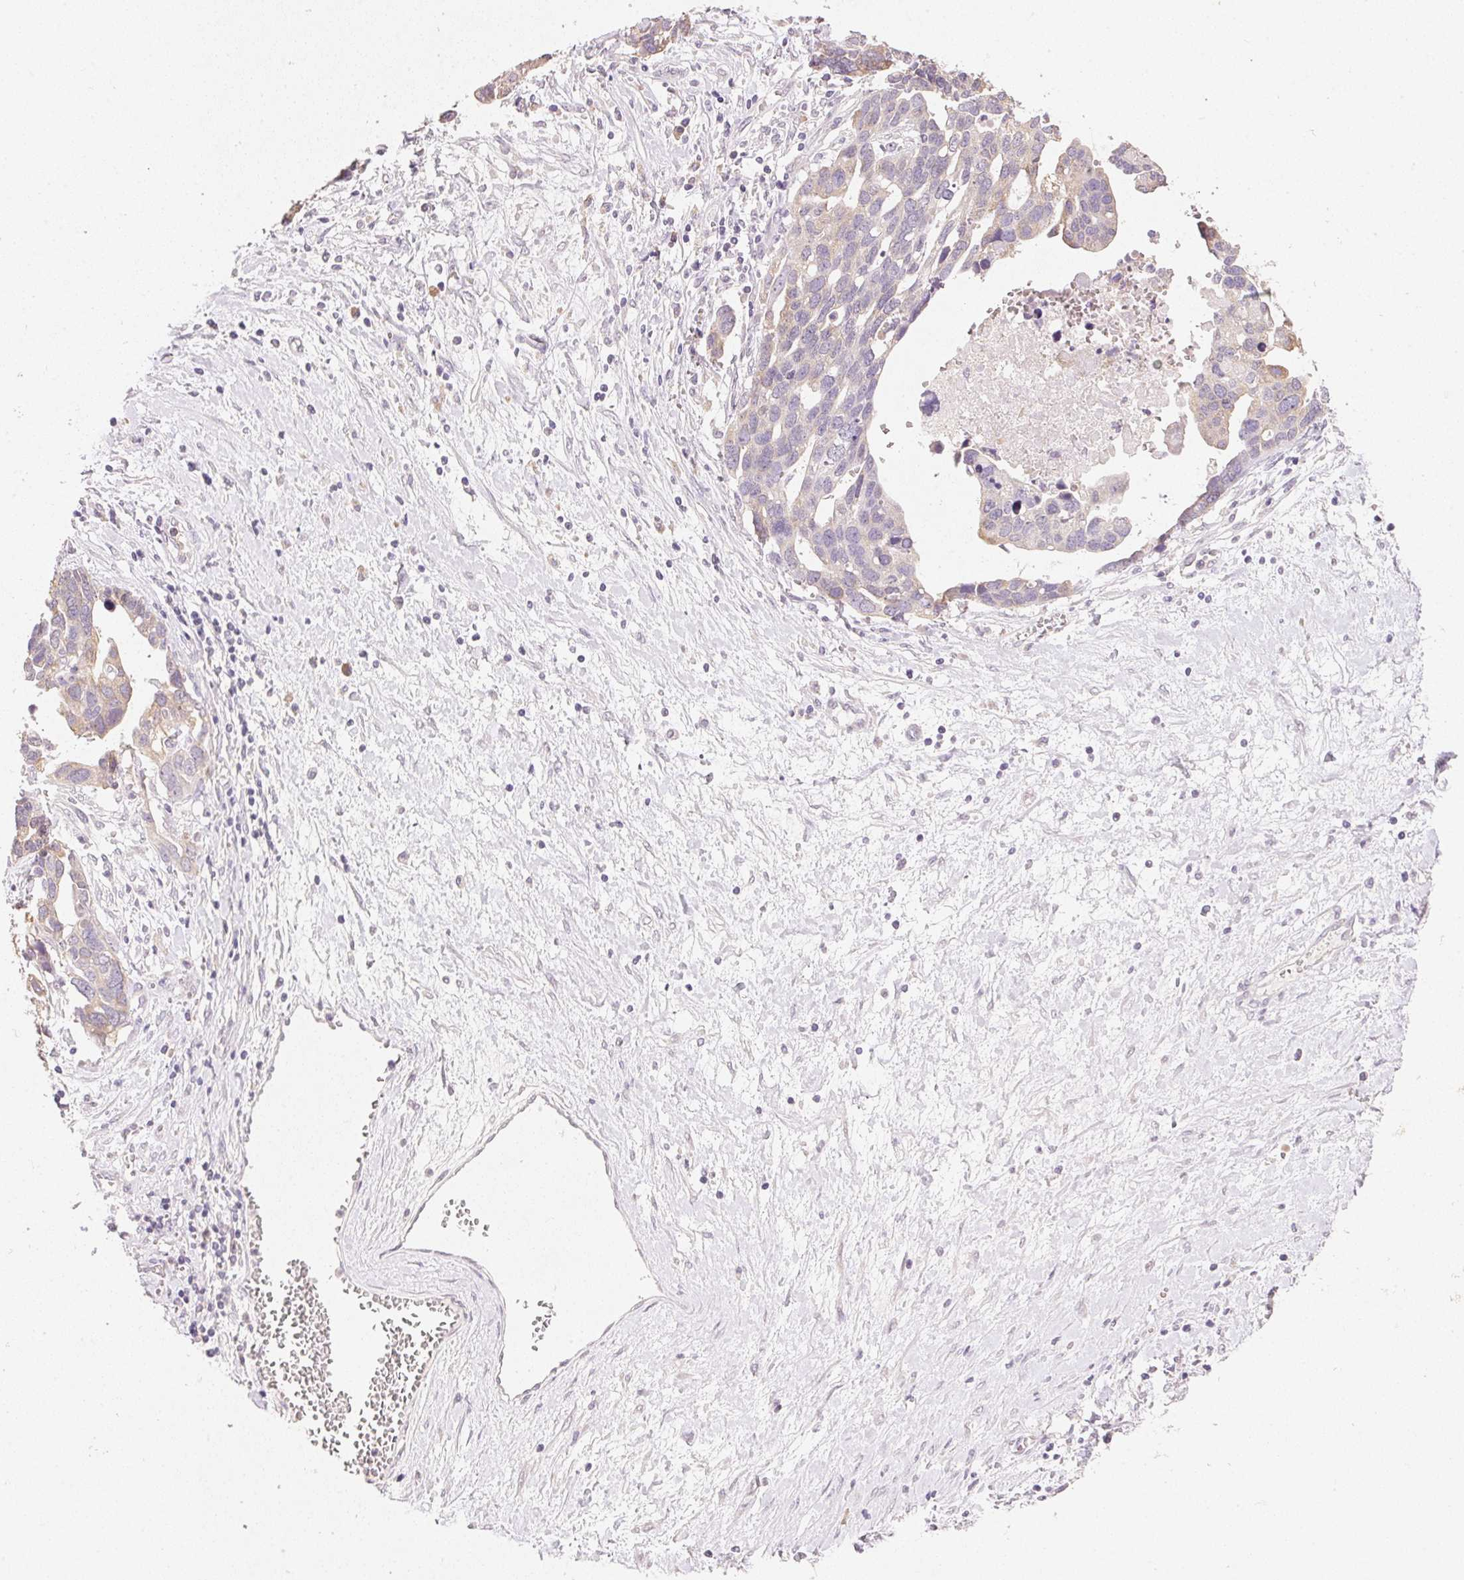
{"staining": {"intensity": "weak", "quantity": "25%-75%", "location": "cytoplasmic/membranous"}, "tissue": "ovarian cancer", "cell_type": "Tumor cells", "image_type": "cancer", "snomed": [{"axis": "morphology", "description": "Cystadenocarcinoma, serous, NOS"}, {"axis": "topography", "description": "Ovary"}], "caption": "This photomicrograph demonstrates immunohistochemistry (IHC) staining of ovarian cancer (serous cystadenocarcinoma), with low weak cytoplasmic/membranous expression in about 25%-75% of tumor cells.", "gene": "DHCR24", "patient": {"sex": "female", "age": 54}}